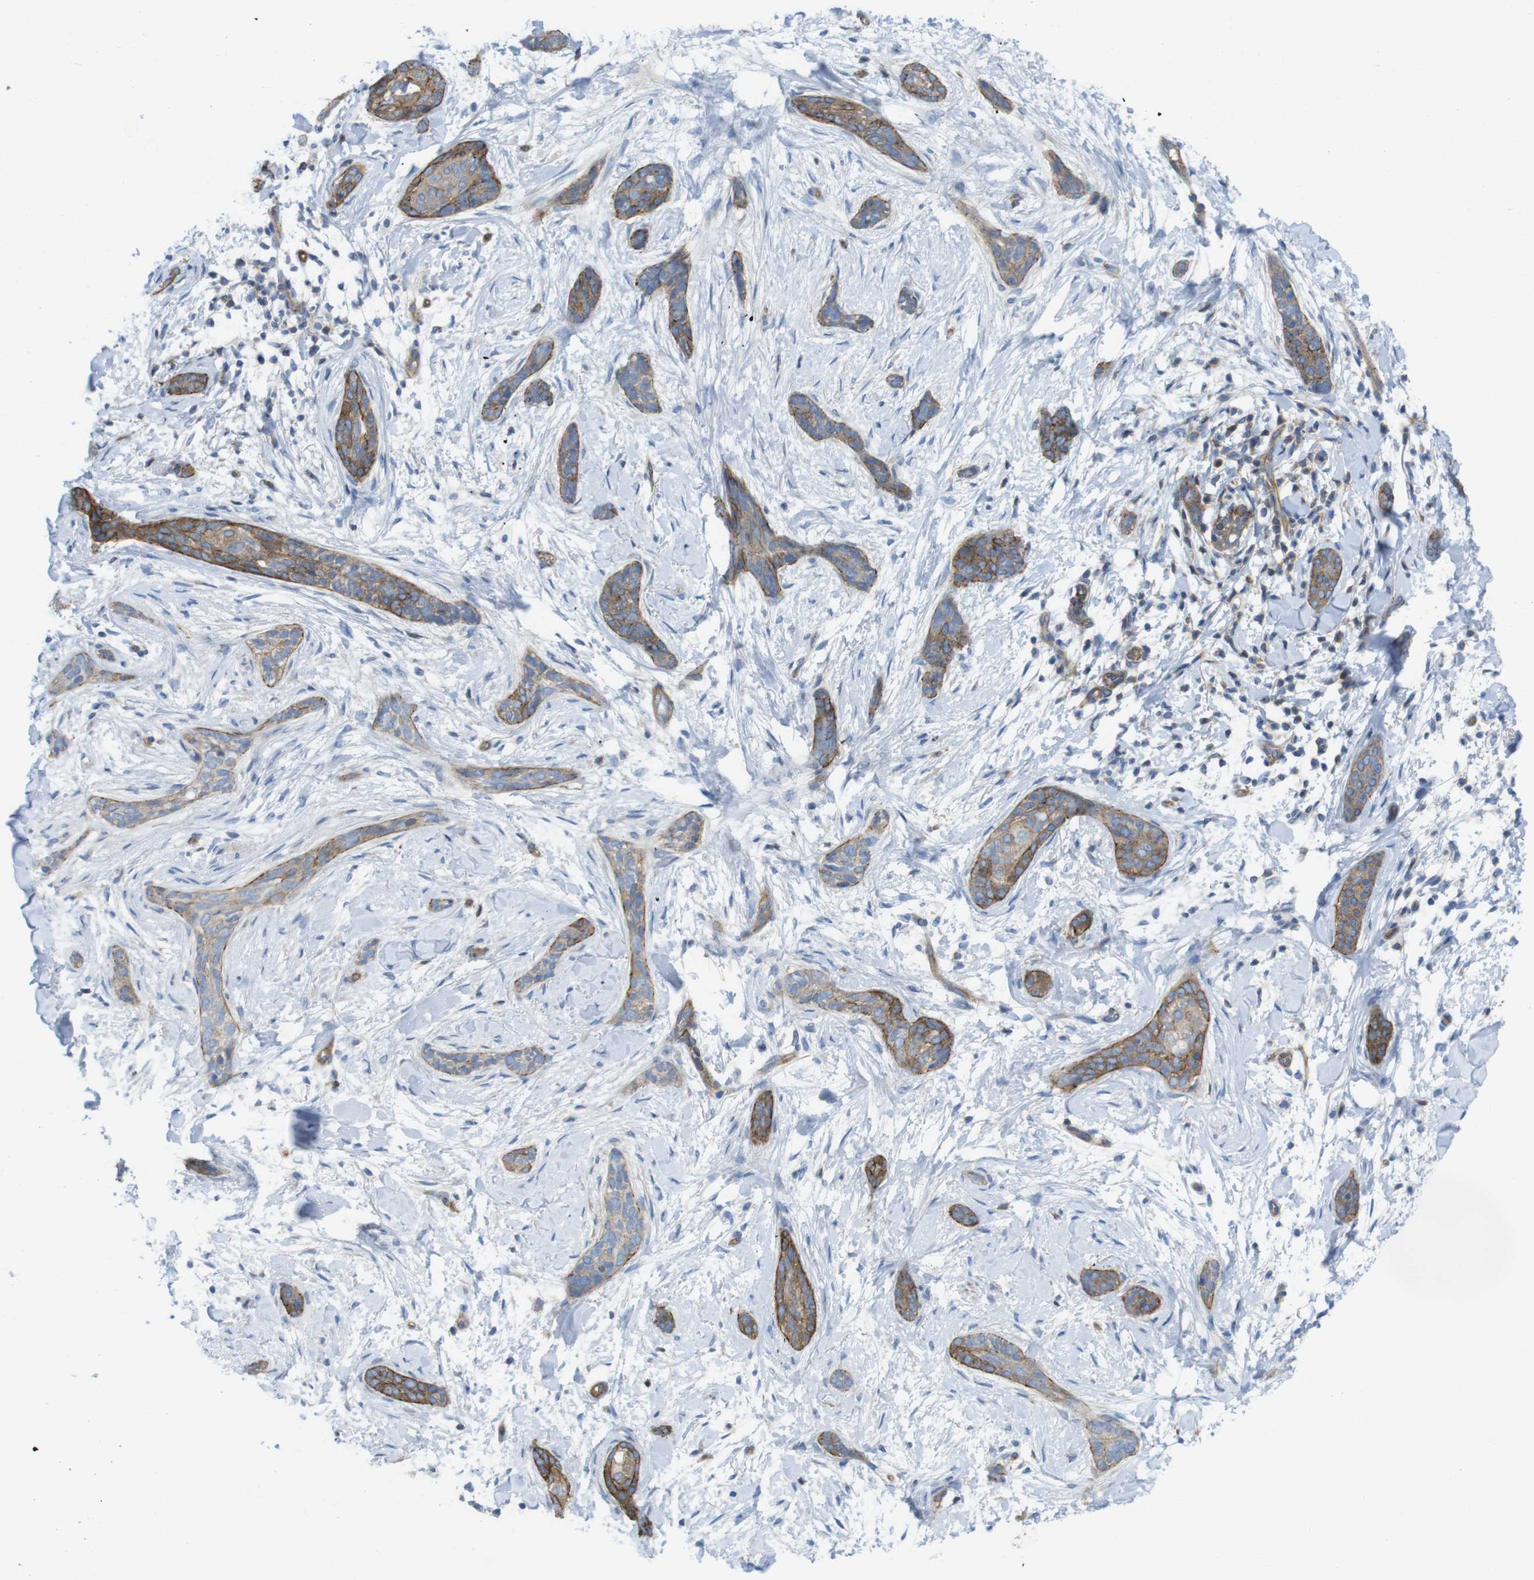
{"staining": {"intensity": "moderate", "quantity": "25%-75%", "location": "cytoplasmic/membranous"}, "tissue": "skin cancer", "cell_type": "Tumor cells", "image_type": "cancer", "snomed": [{"axis": "morphology", "description": "Basal cell carcinoma"}, {"axis": "morphology", "description": "Adnexal tumor, benign"}, {"axis": "topography", "description": "Skin"}], "caption": "High-power microscopy captured an immunohistochemistry (IHC) histopathology image of skin cancer, revealing moderate cytoplasmic/membranous expression in about 25%-75% of tumor cells. (brown staining indicates protein expression, while blue staining denotes nuclei).", "gene": "PREX2", "patient": {"sex": "female", "age": 42}}